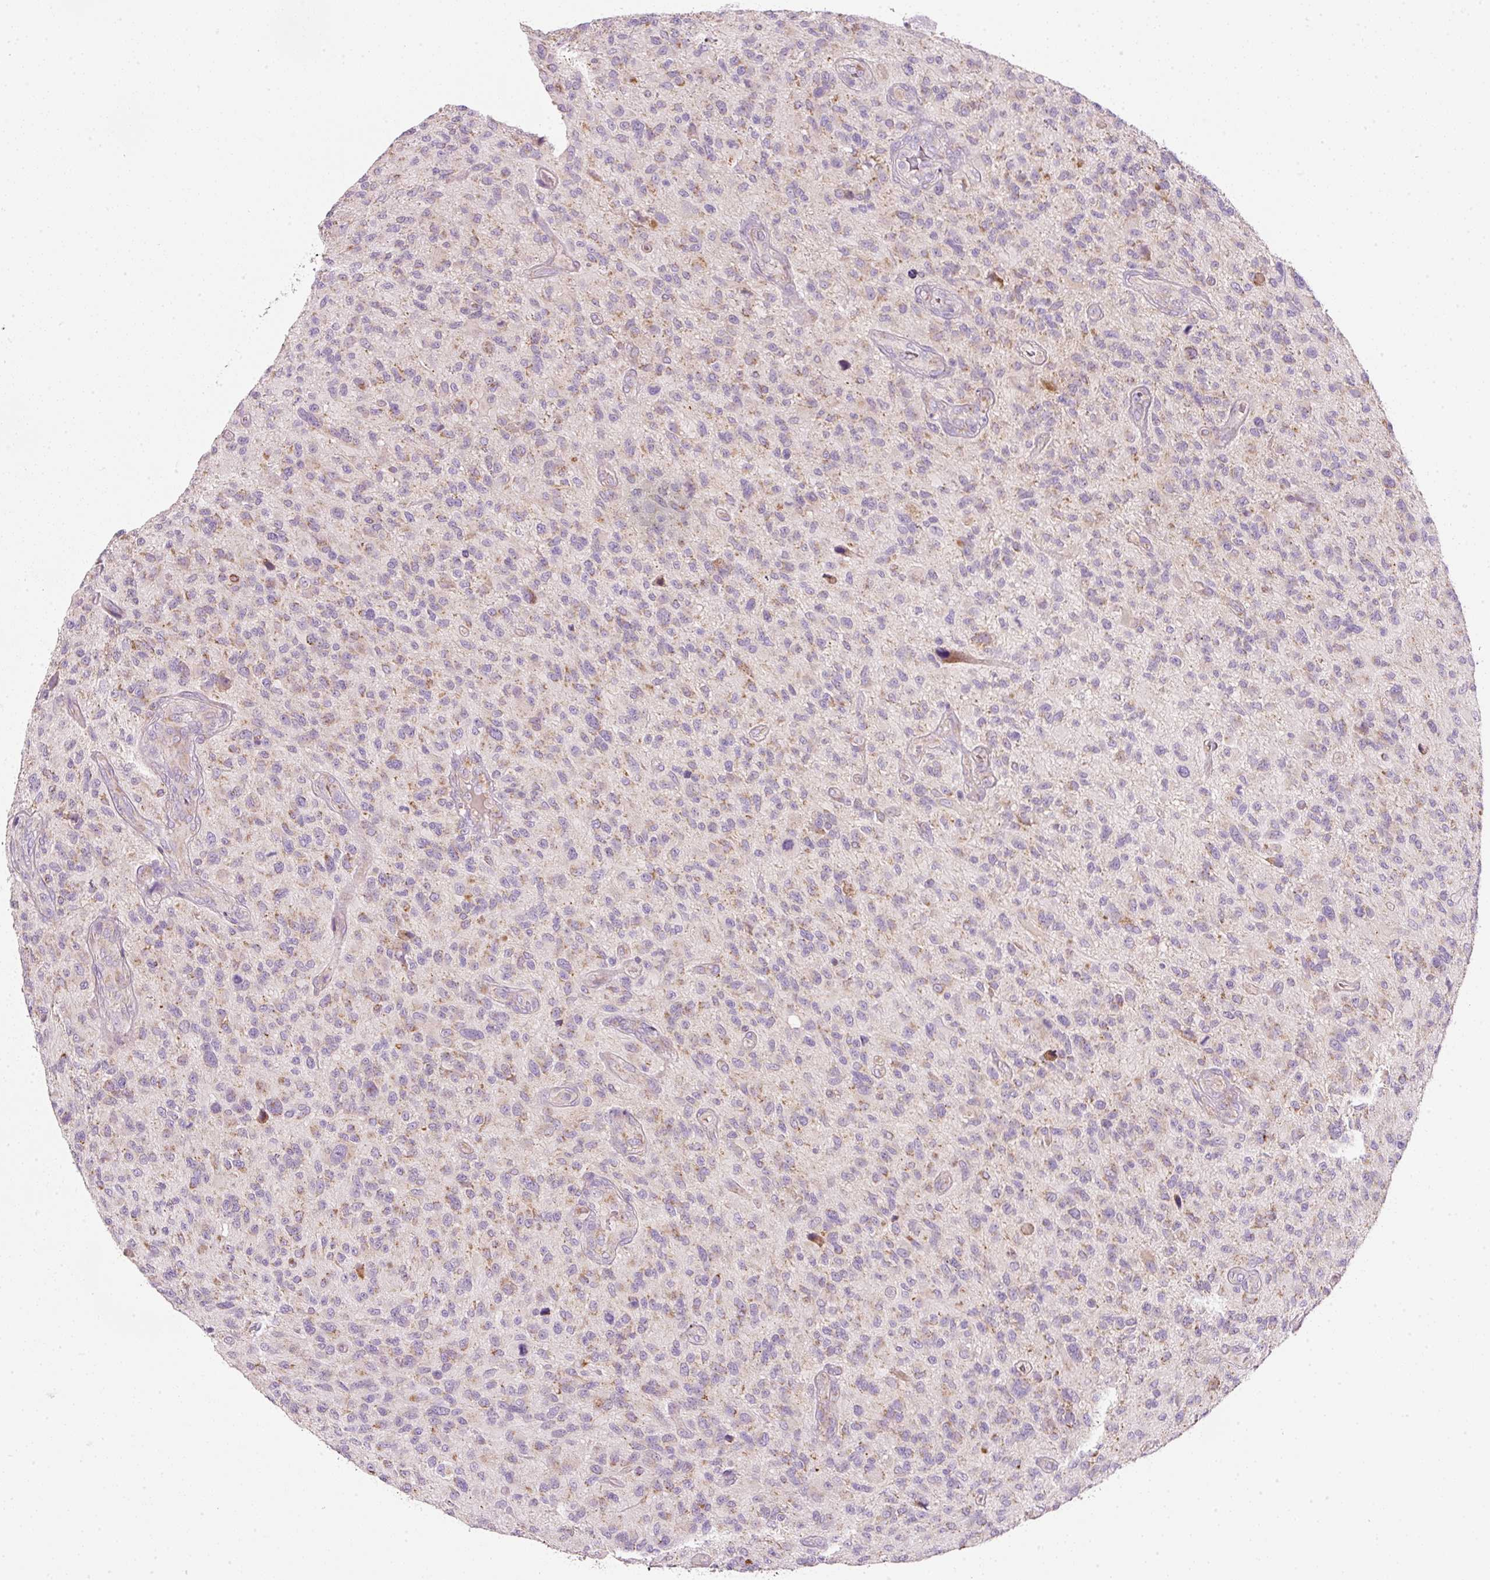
{"staining": {"intensity": "moderate", "quantity": "<25%", "location": "cytoplasmic/membranous"}, "tissue": "glioma", "cell_type": "Tumor cells", "image_type": "cancer", "snomed": [{"axis": "morphology", "description": "Glioma, malignant, High grade"}, {"axis": "topography", "description": "Brain"}], "caption": "Immunohistochemical staining of malignant high-grade glioma exhibits moderate cytoplasmic/membranous protein expression in approximately <25% of tumor cells. The staining is performed using DAB (3,3'-diaminobenzidine) brown chromogen to label protein expression. The nuclei are counter-stained blue using hematoxylin.", "gene": "NDUFA1", "patient": {"sex": "male", "age": 47}}